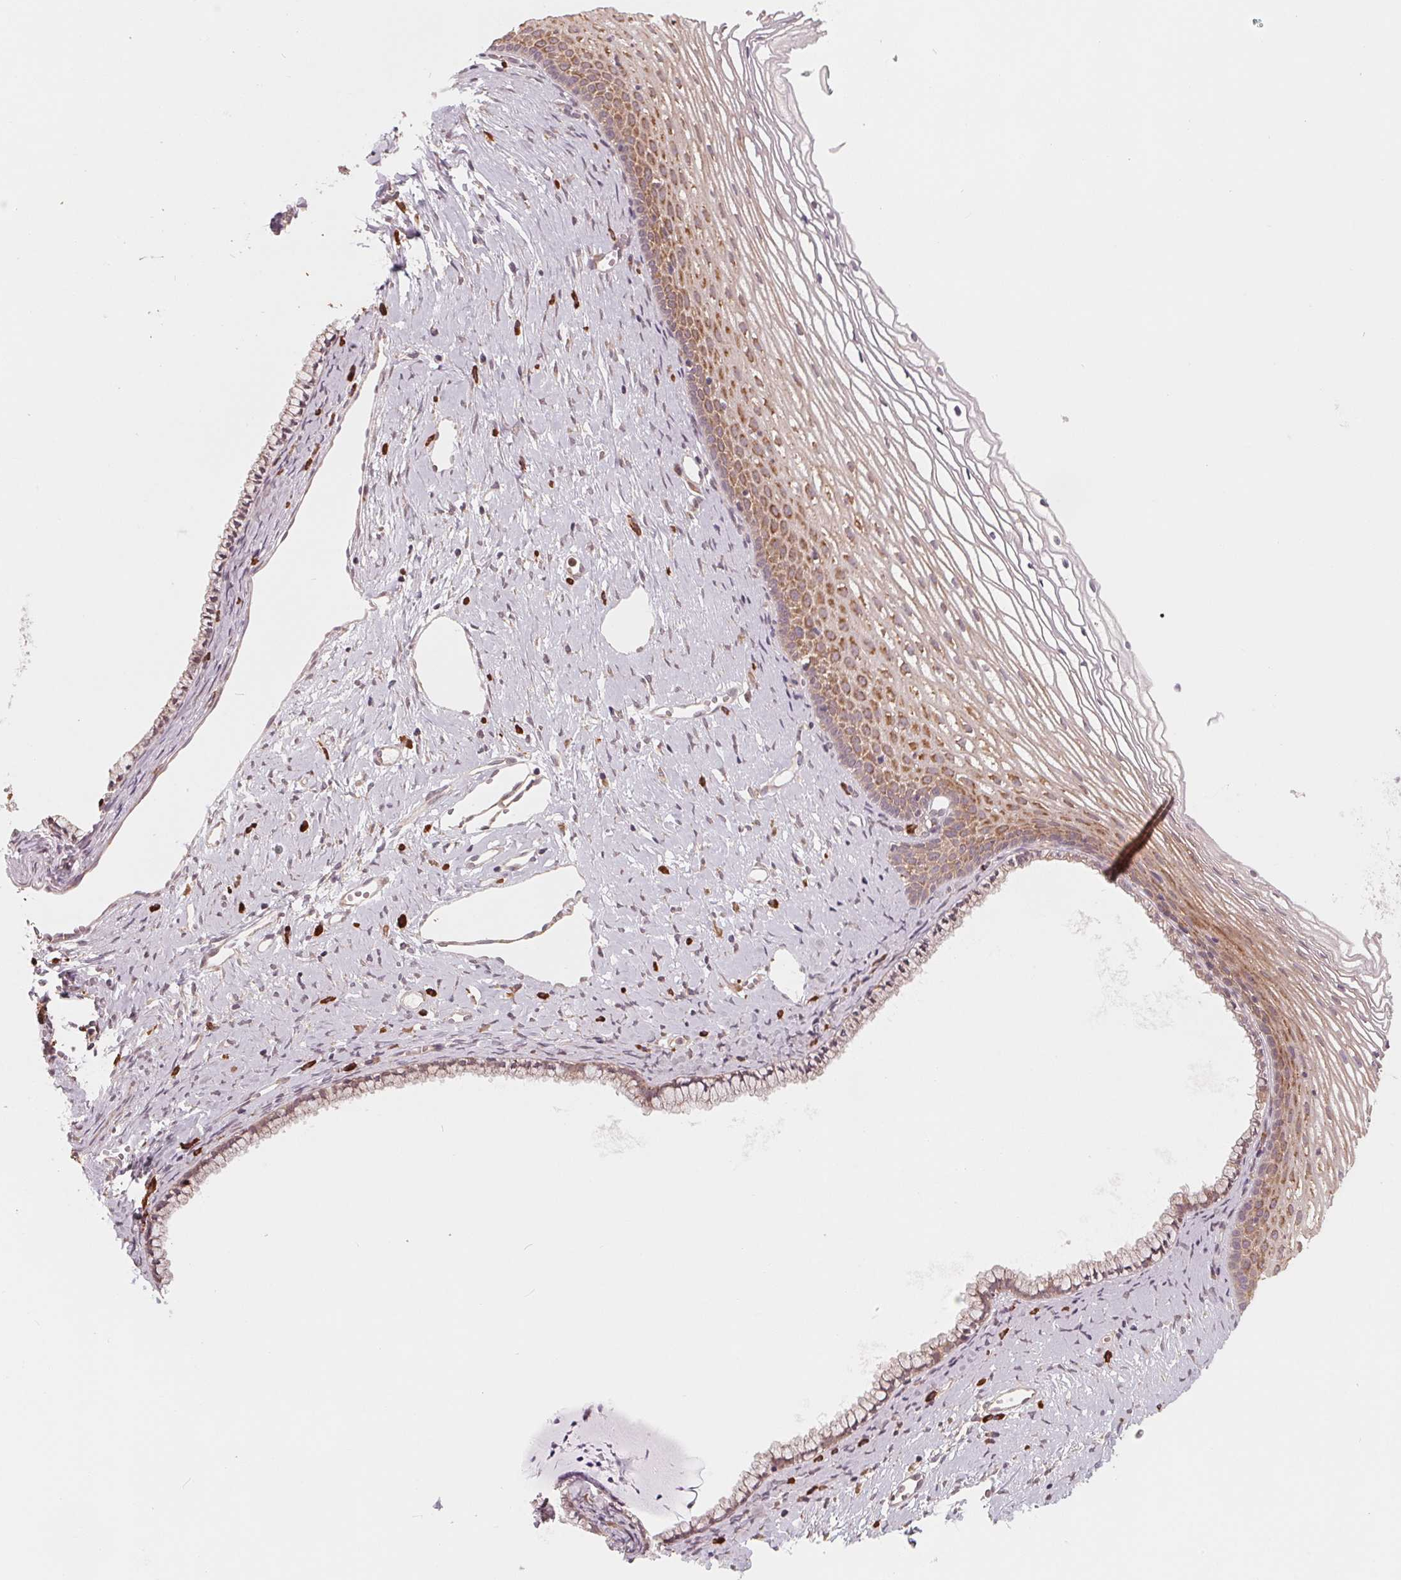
{"staining": {"intensity": "weak", "quantity": ">75%", "location": "cytoplasmic/membranous"}, "tissue": "cervix", "cell_type": "Glandular cells", "image_type": "normal", "snomed": [{"axis": "morphology", "description": "Normal tissue, NOS"}, {"axis": "topography", "description": "Cervix"}], "caption": "Immunohistochemistry (DAB (3,3'-diaminobenzidine)) staining of benign human cervix reveals weak cytoplasmic/membranous protein staining in about >75% of glandular cells. Using DAB (brown) and hematoxylin (blue) stains, captured at high magnification using brightfield microscopy.", "gene": "GIGYF2", "patient": {"sex": "female", "age": 40}}